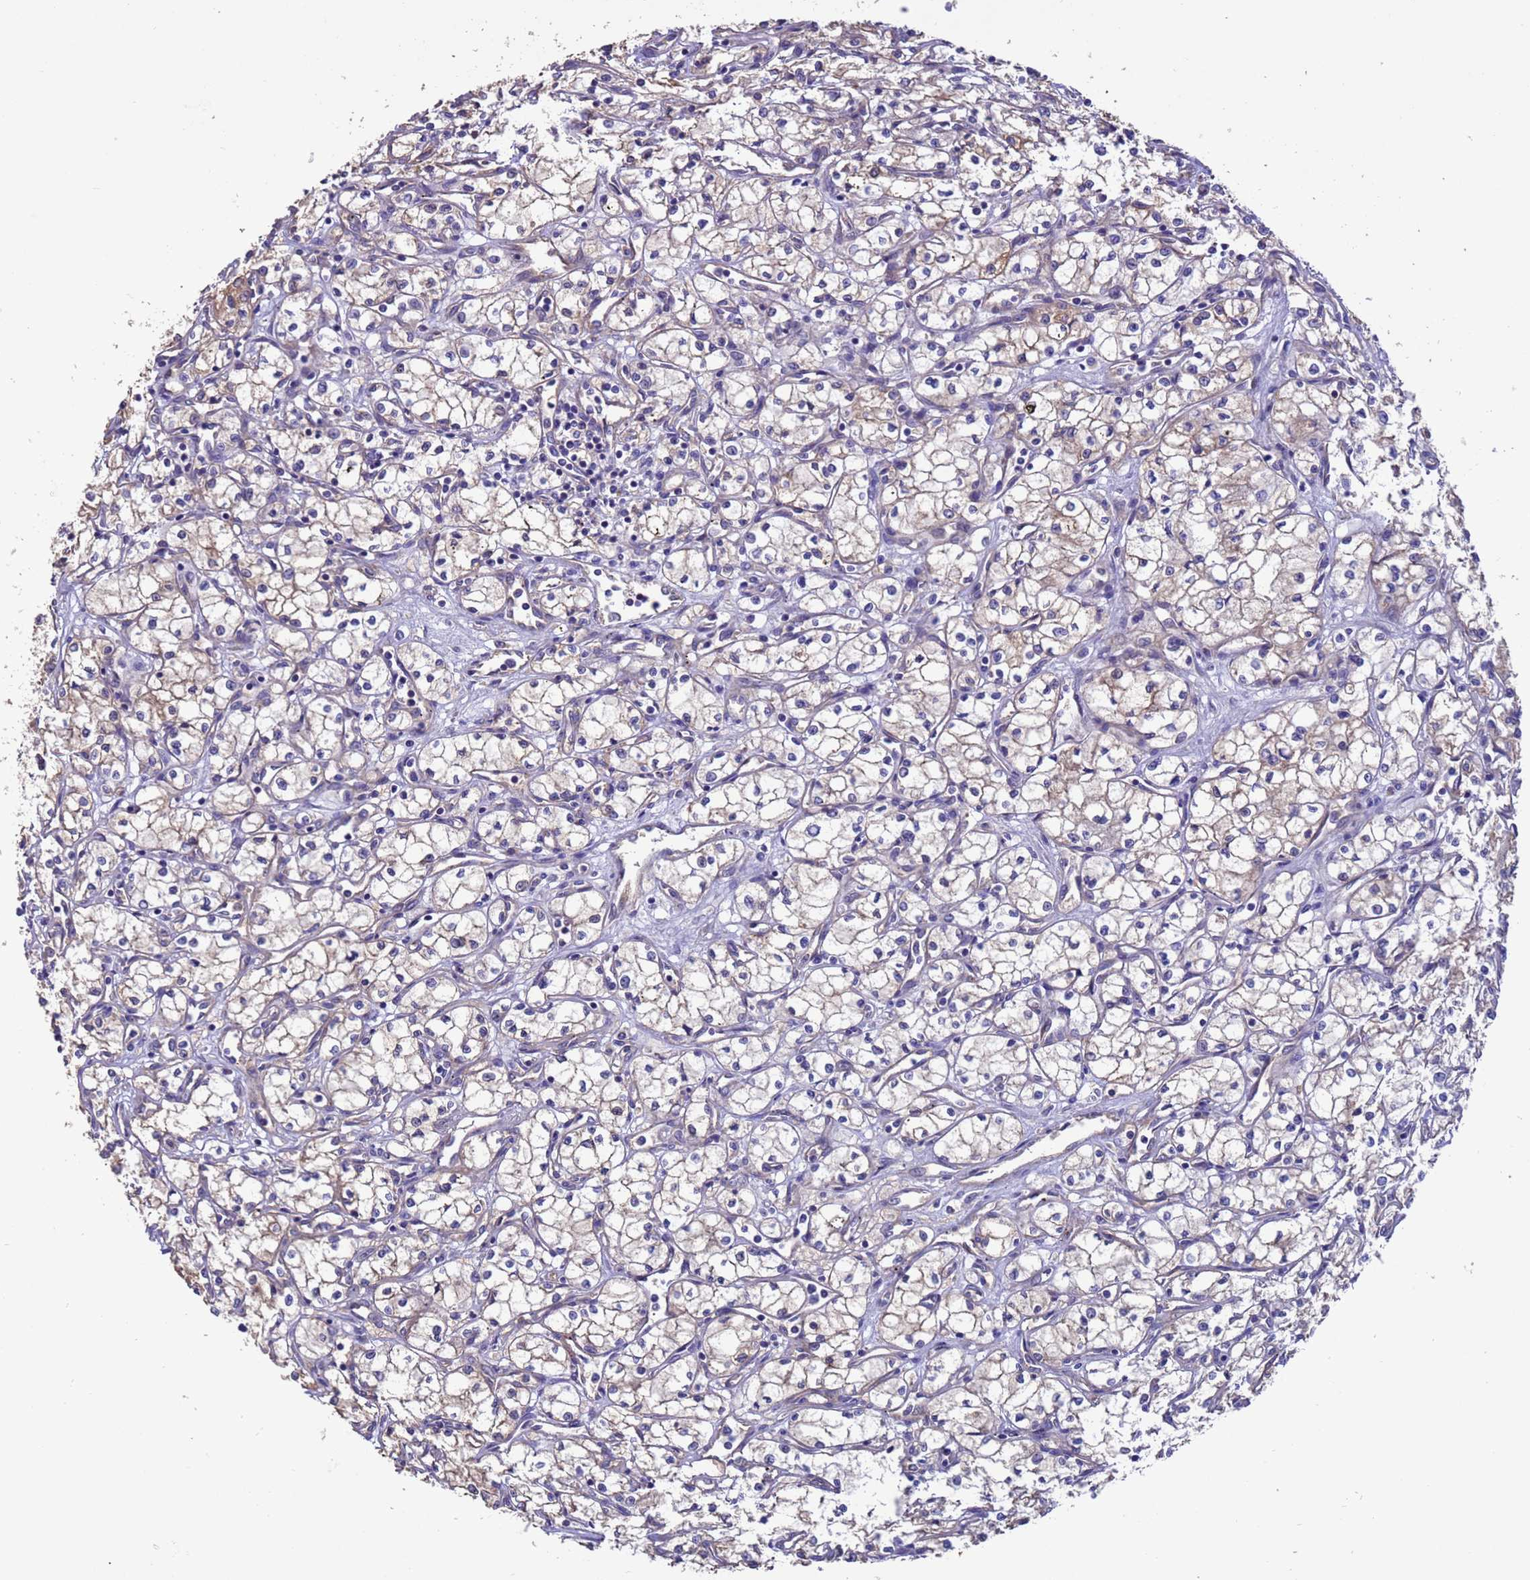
{"staining": {"intensity": "negative", "quantity": "none", "location": "none"}, "tissue": "renal cancer", "cell_type": "Tumor cells", "image_type": "cancer", "snomed": [{"axis": "morphology", "description": "Adenocarcinoma, NOS"}, {"axis": "topography", "description": "Kidney"}], "caption": "Image shows no protein expression in tumor cells of renal adenocarcinoma tissue.", "gene": "ARHGAP12", "patient": {"sex": "male", "age": 59}}